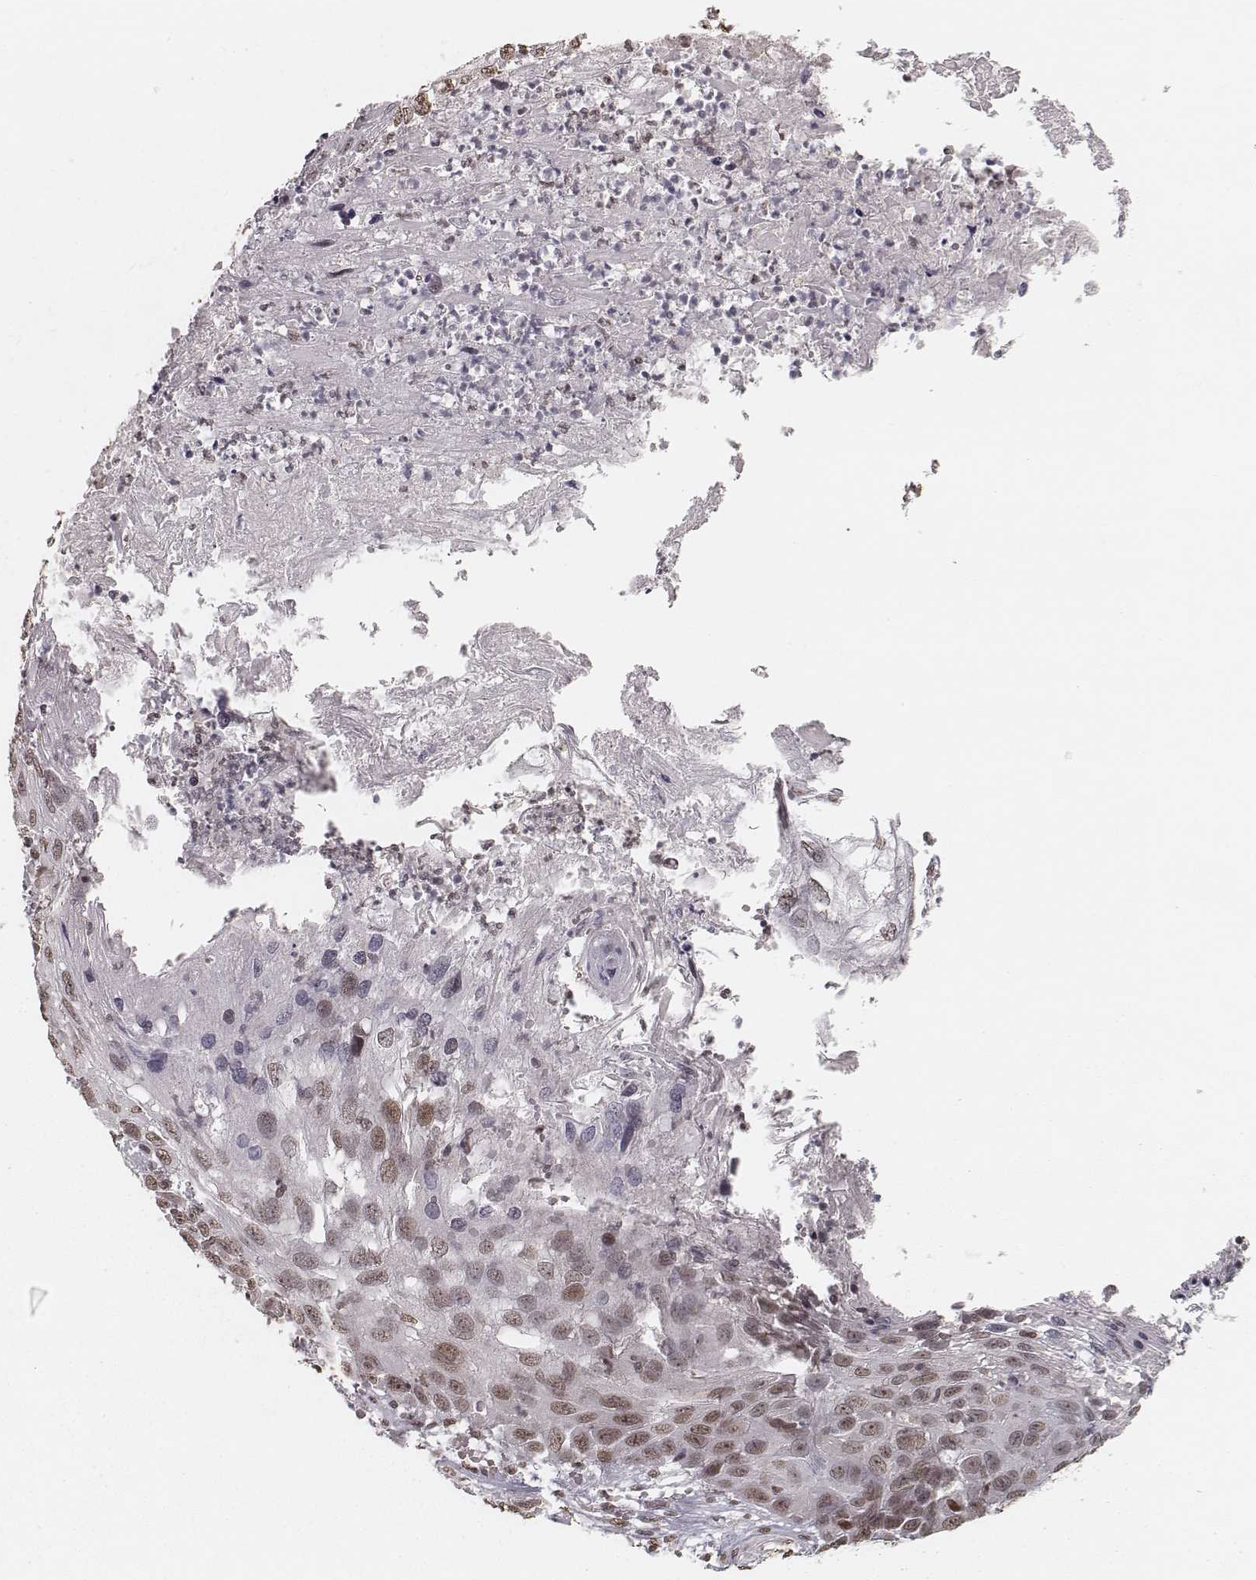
{"staining": {"intensity": "weak", "quantity": ">75%", "location": "nuclear"}, "tissue": "skin cancer", "cell_type": "Tumor cells", "image_type": "cancer", "snomed": [{"axis": "morphology", "description": "Squamous cell carcinoma, NOS"}, {"axis": "topography", "description": "Skin"}], "caption": "Skin cancer (squamous cell carcinoma) stained with a brown dye reveals weak nuclear positive positivity in about >75% of tumor cells.", "gene": "HMGA2", "patient": {"sex": "male", "age": 92}}